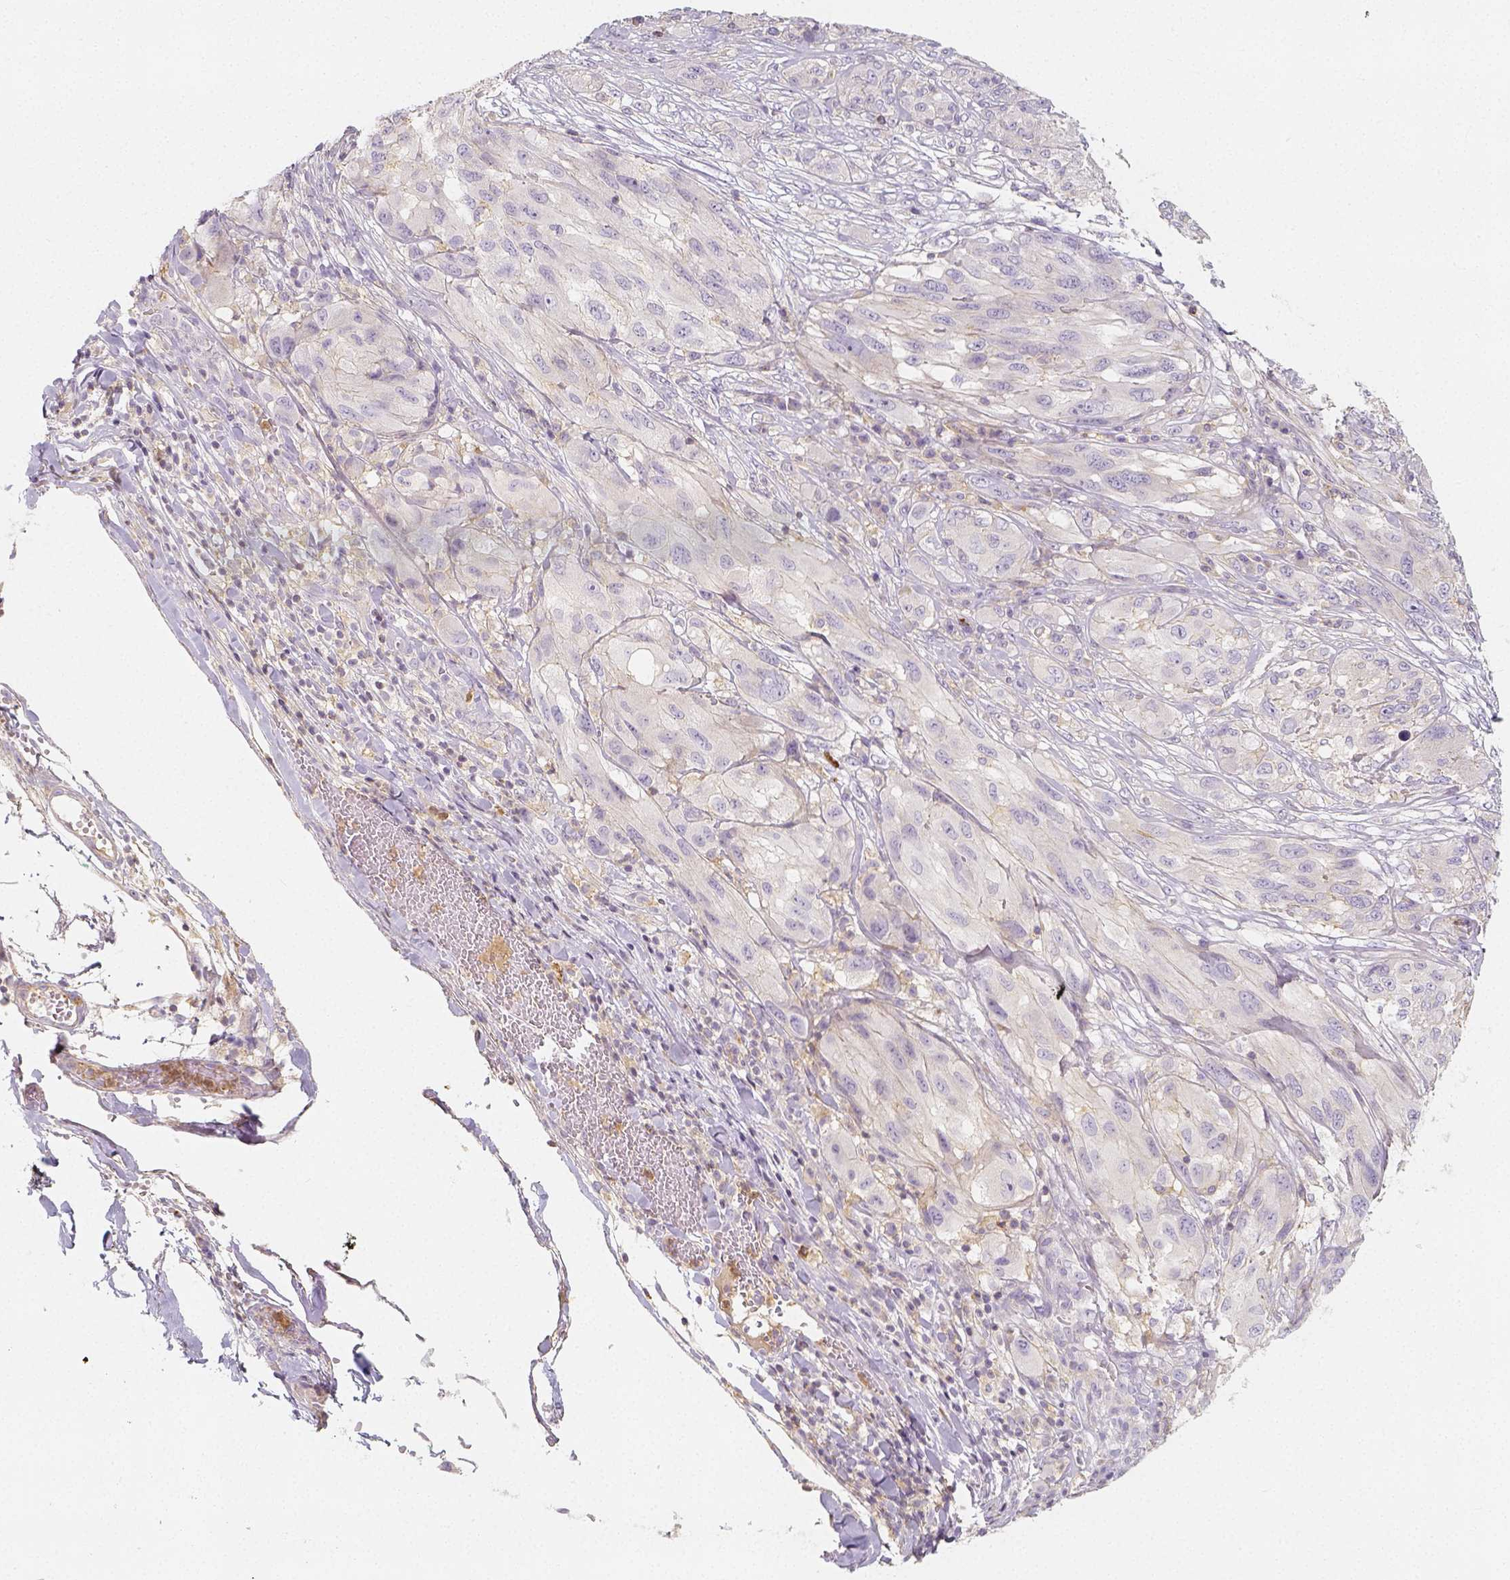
{"staining": {"intensity": "negative", "quantity": "none", "location": "none"}, "tissue": "melanoma", "cell_type": "Tumor cells", "image_type": "cancer", "snomed": [{"axis": "morphology", "description": "Malignant melanoma, NOS"}, {"axis": "topography", "description": "Skin"}], "caption": "Immunohistochemistry (IHC) of human malignant melanoma demonstrates no expression in tumor cells. The staining is performed using DAB (3,3'-diaminobenzidine) brown chromogen with nuclei counter-stained in using hematoxylin.", "gene": "PTPRJ", "patient": {"sex": "female", "age": 91}}